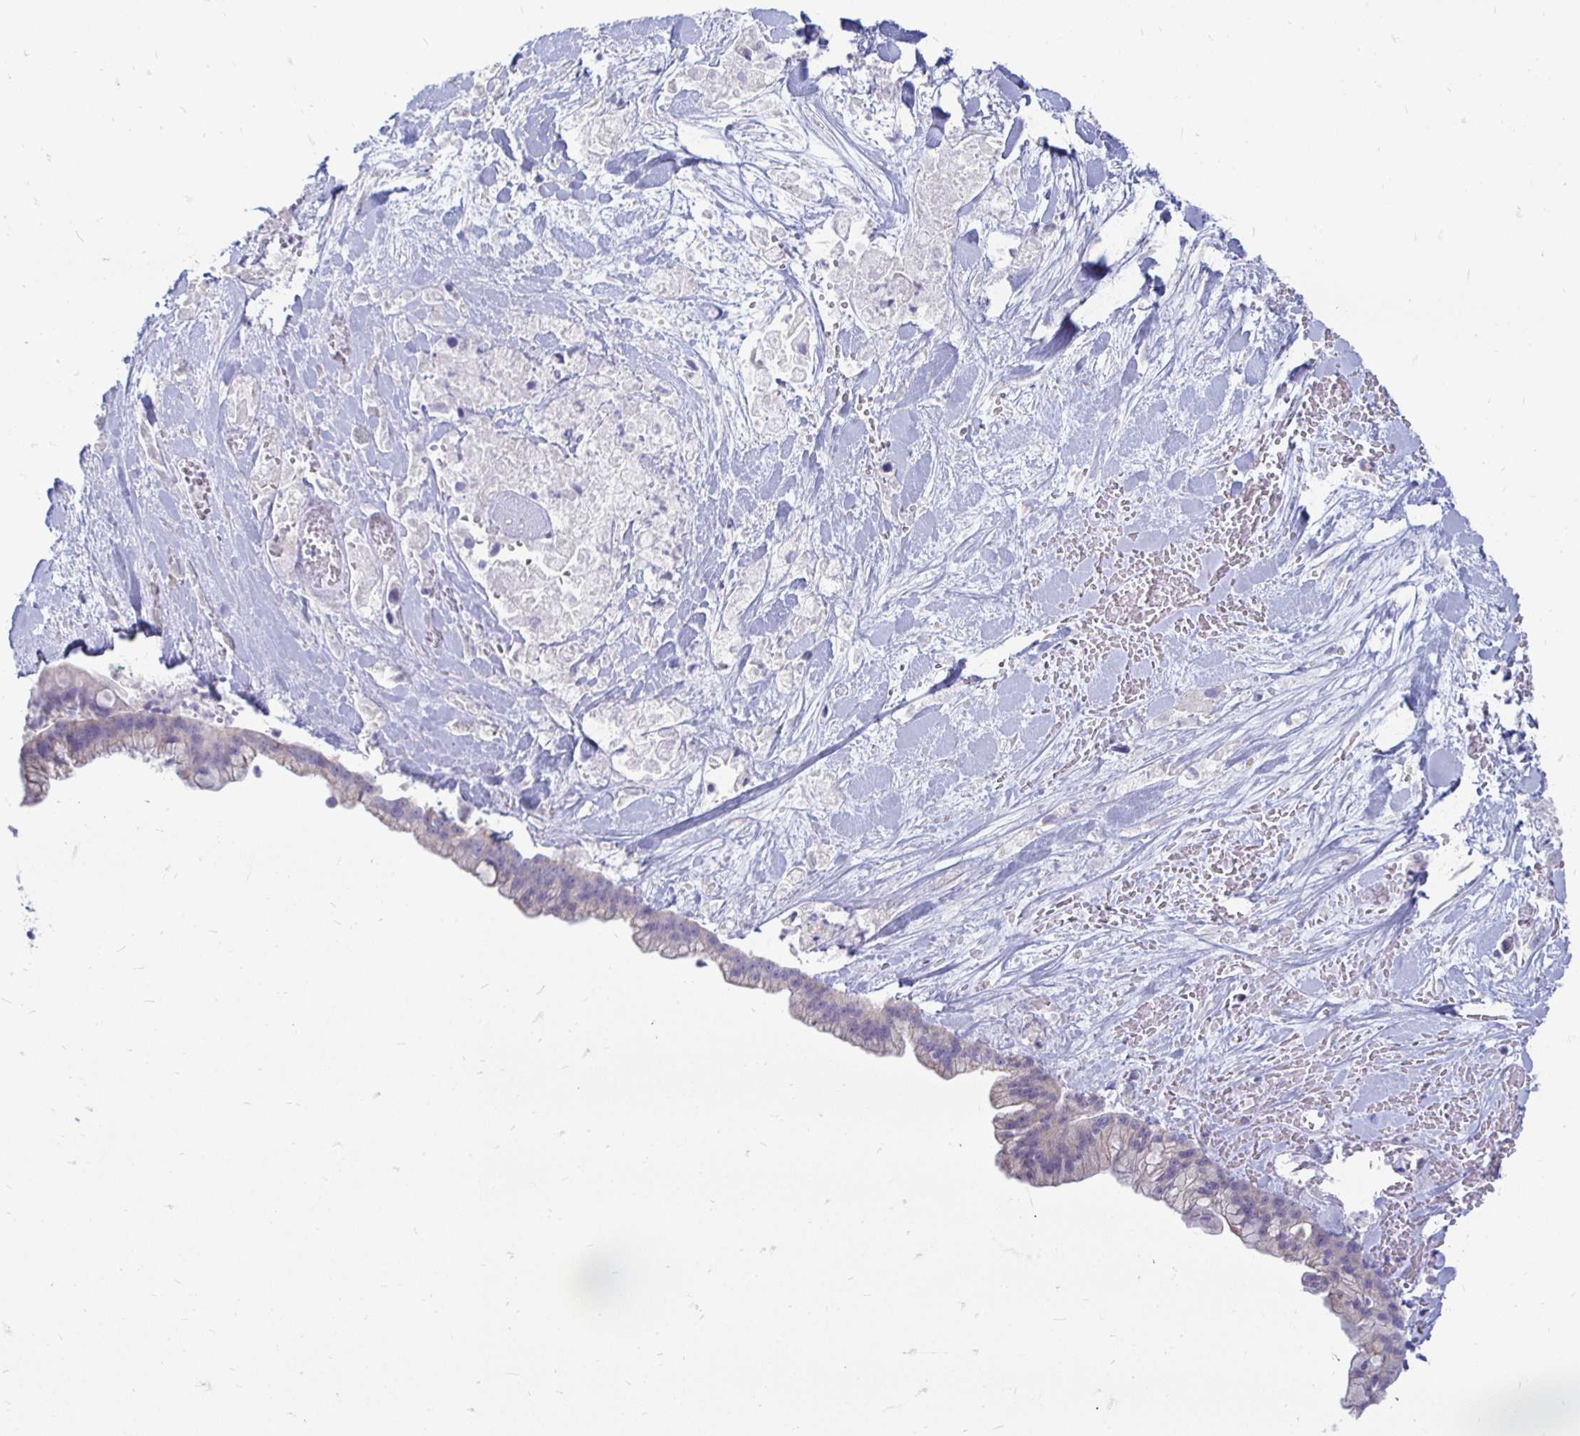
{"staining": {"intensity": "negative", "quantity": "none", "location": "none"}, "tissue": "pancreatic cancer", "cell_type": "Tumor cells", "image_type": "cancer", "snomed": [{"axis": "morphology", "description": "Adenocarcinoma, NOS"}, {"axis": "topography", "description": "Pancreas"}], "caption": "A photomicrograph of human pancreatic cancer (adenocarcinoma) is negative for staining in tumor cells.", "gene": "PEG10", "patient": {"sex": "male", "age": 44}}